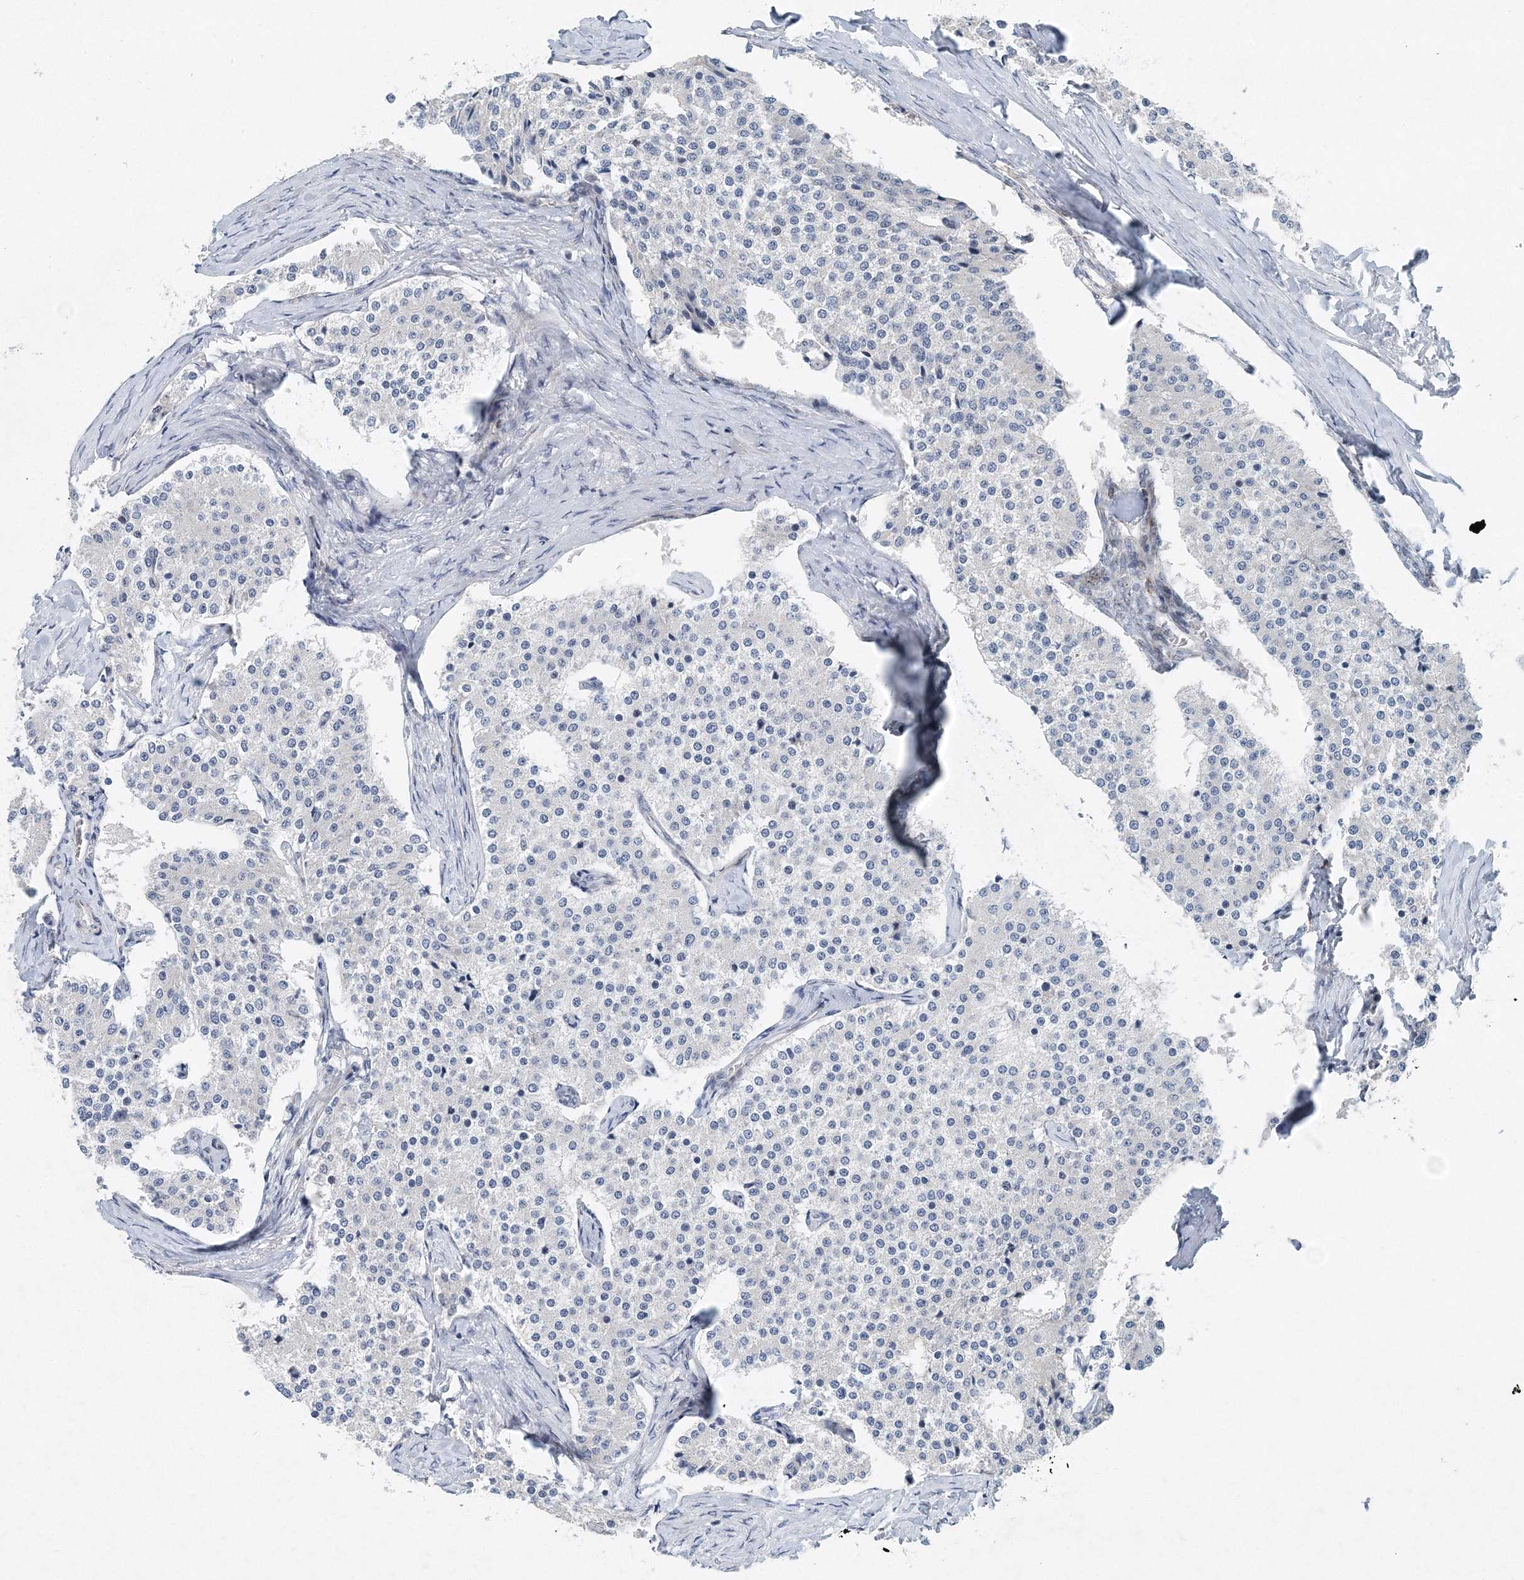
{"staining": {"intensity": "negative", "quantity": "none", "location": "none"}, "tissue": "carcinoid", "cell_type": "Tumor cells", "image_type": "cancer", "snomed": [{"axis": "morphology", "description": "Carcinoid, malignant, NOS"}, {"axis": "topography", "description": "Colon"}], "caption": "Immunohistochemical staining of carcinoid displays no significant staining in tumor cells. The staining is performed using DAB brown chromogen with nuclei counter-stained in using hematoxylin.", "gene": "UIMC1", "patient": {"sex": "female", "age": 52}}